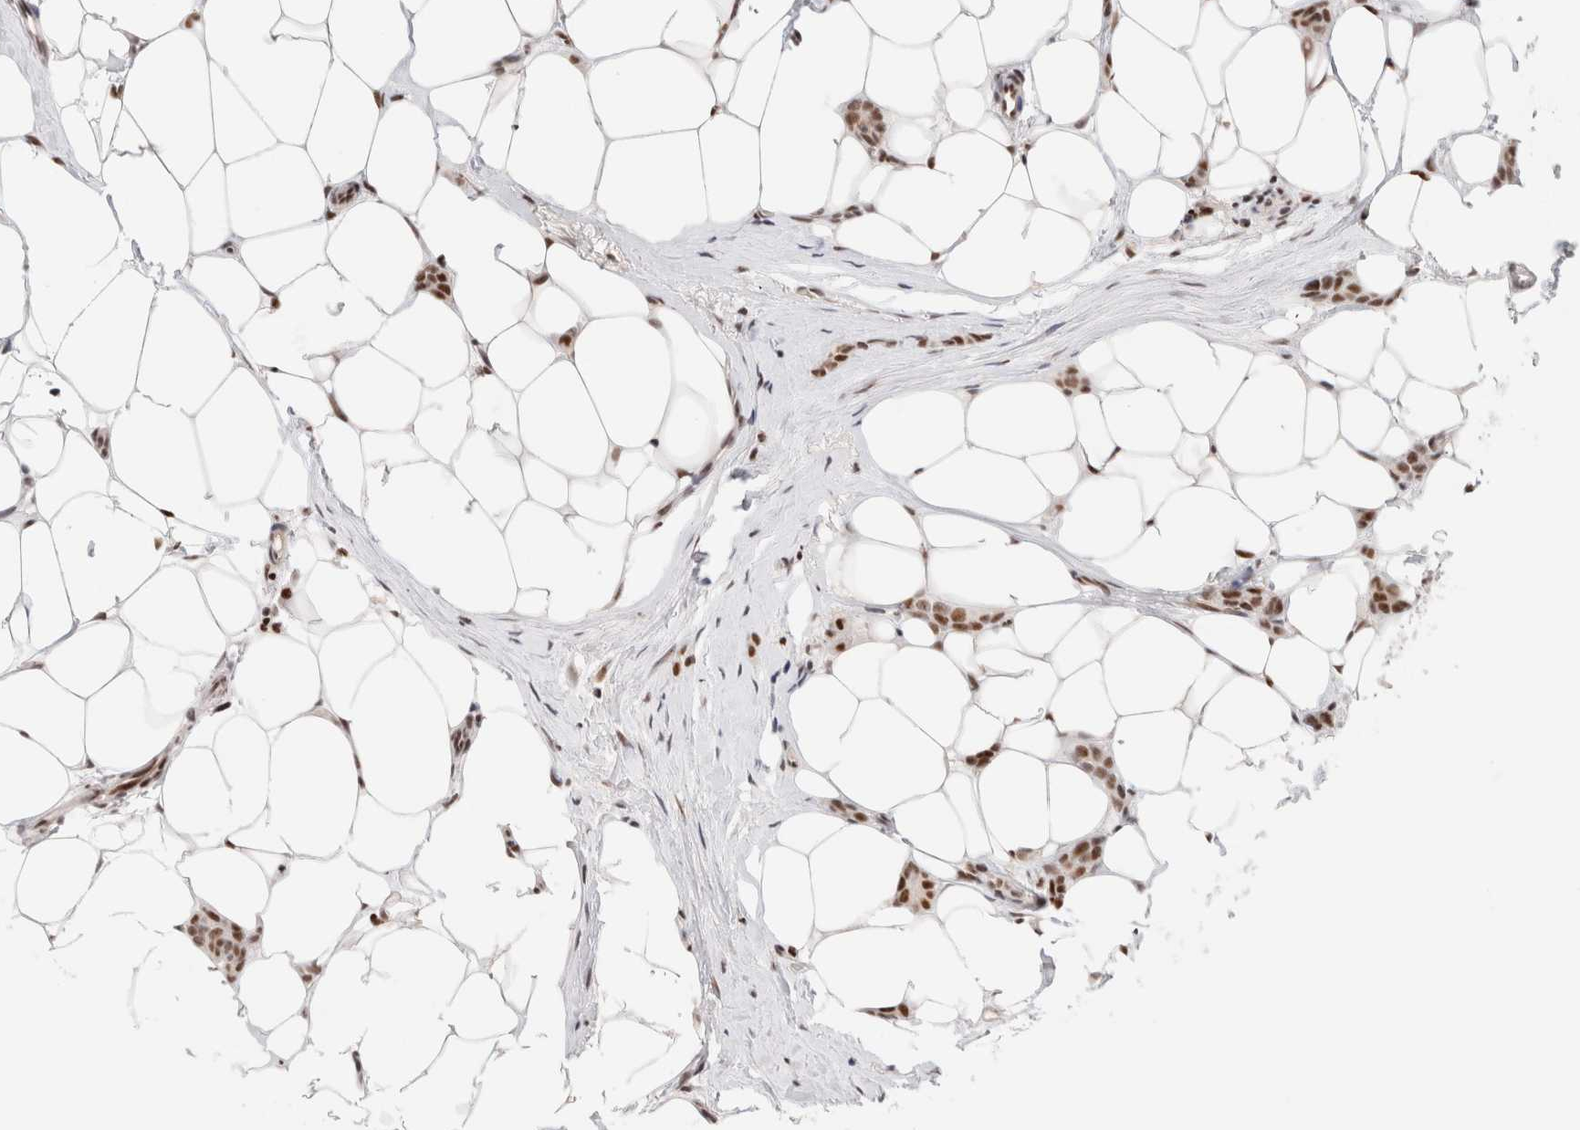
{"staining": {"intensity": "moderate", "quantity": ">75%", "location": "nuclear"}, "tissue": "breast cancer", "cell_type": "Tumor cells", "image_type": "cancer", "snomed": [{"axis": "morphology", "description": "Lobular carcinoma"}, {"axis": "topography", "description": "Skin"}, {"axis": "topography", "description": "Breast"}], "caption": "Protein staining of breast cancer (lobular carcinoma) tissue demonstrates moderate nuclear staining in approximately >75% of tumor cells.", "gene": "ZNF282", "patient": {"sex": "female", "age": 46}}